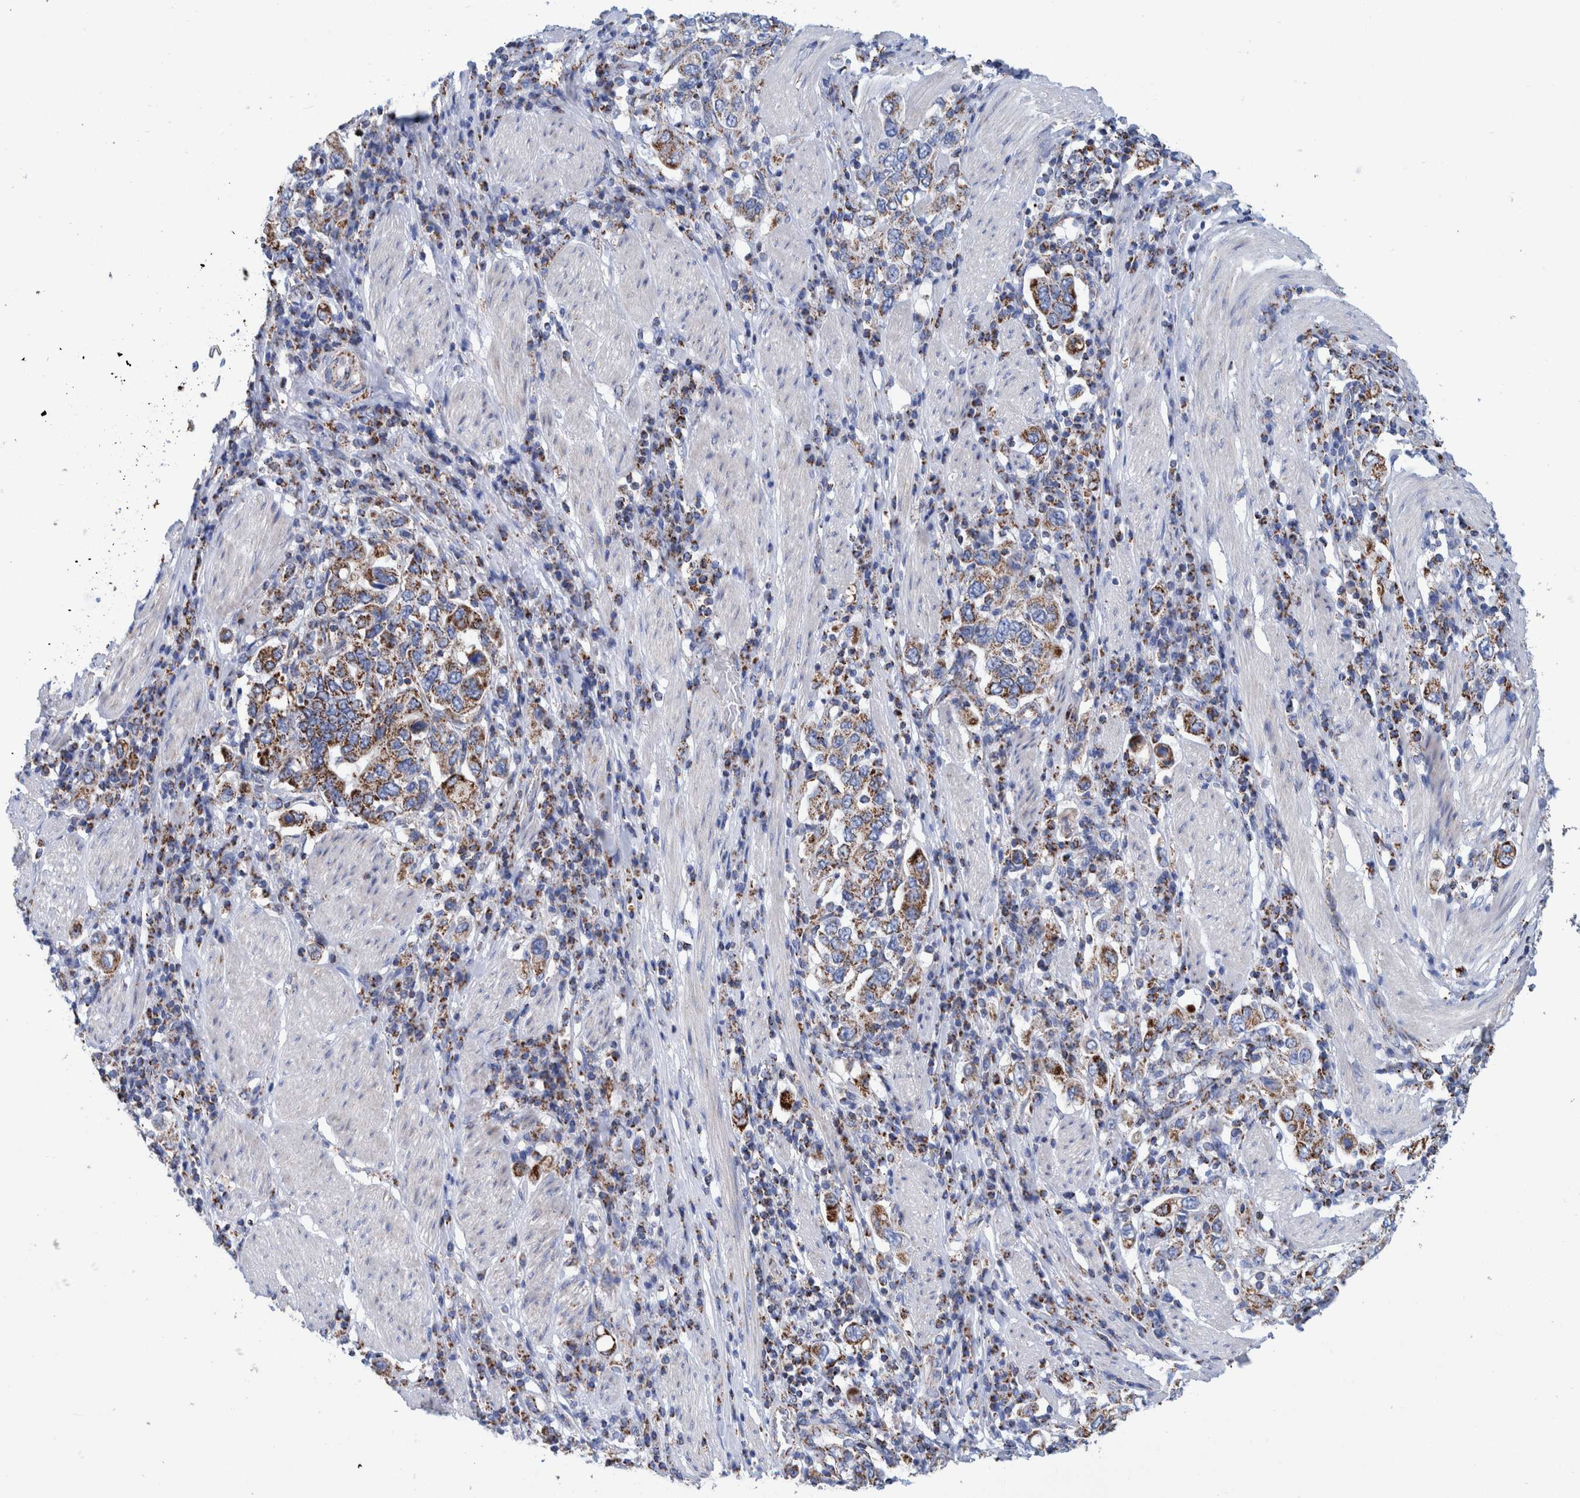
{"staining": {"intensity": "moderate", "quantity": ">75%", "location": "cytoplasmic/membranous"}, "tissue": "stomach cancer", "cell_type": "Tumor cells", "image_type": "cancer", "snomed": [{"axis": "morphology", "description": "Adenocarcinoma, NOS"}, {"axis": "topography", "description": "Stomach, upper"}], "caption": "A brown stain shows moderate cytoplasmic/membranous staining of a protein in adenocarcinoma (stomach) tumor cells.", "gene": "DECR1", "patient": {"sex": "male", "age": 62}}